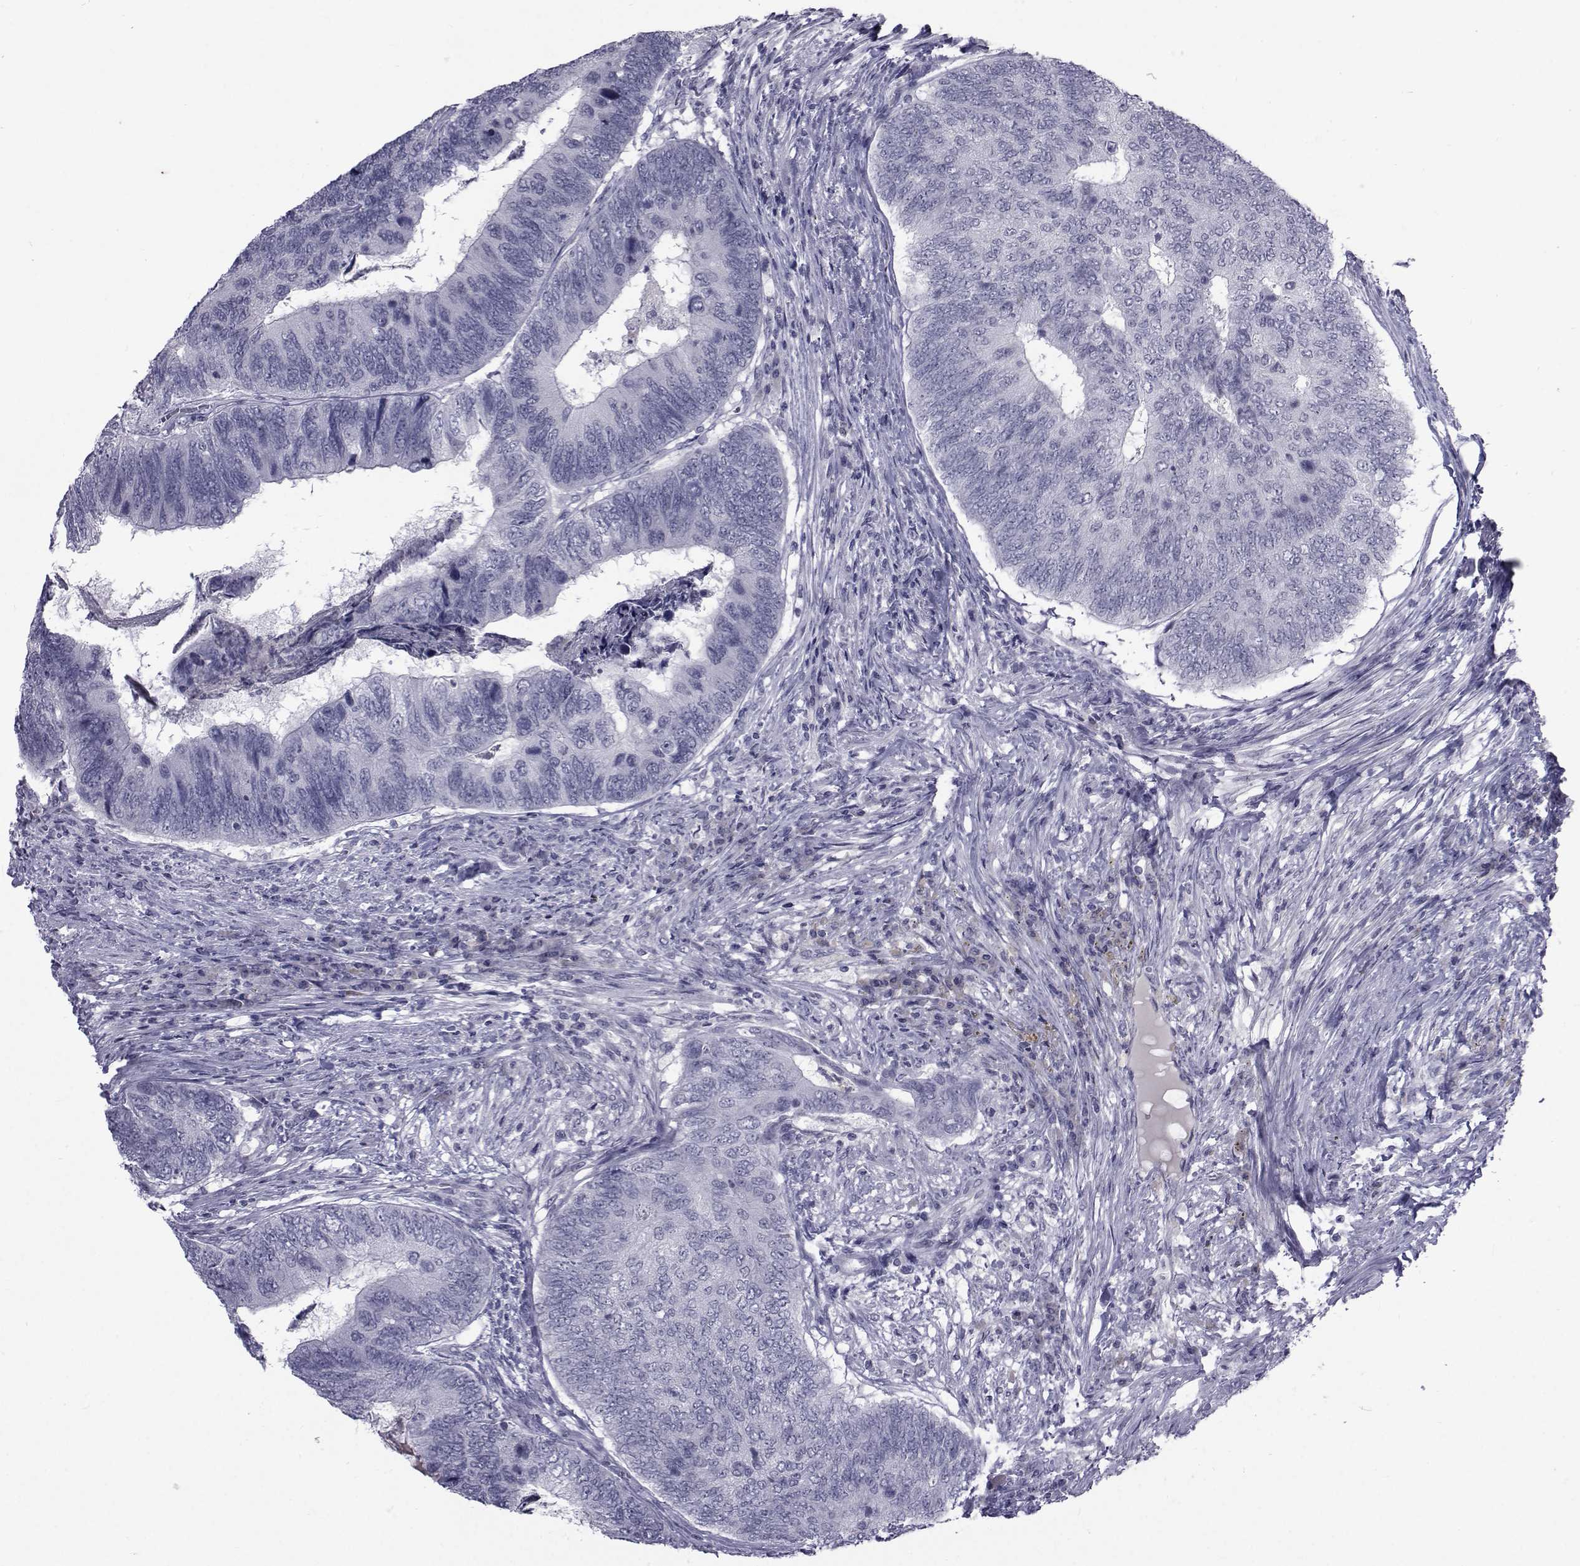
{"staining": {"intensity": "negative", "quantity": "none", "location": "none"}, "tissue": "colorectal cancer", "cell_type": "Tumor cells", "image_type": "cancer", "snomed": [{"axis": "morphology", "description": "Adenocarcinoma, NOS"}, {"axis": "topography", "description": "Colon"}], "caption": "Immunohistochemical staining of human colorectal cancer (adenocarcinoma) shows no significant staining in tumor cells. (Immunohistochemistry, brightfield microscopy, high magnification).", "gene": "PAX2", "patient": {"sex": "female", "age": 67}}